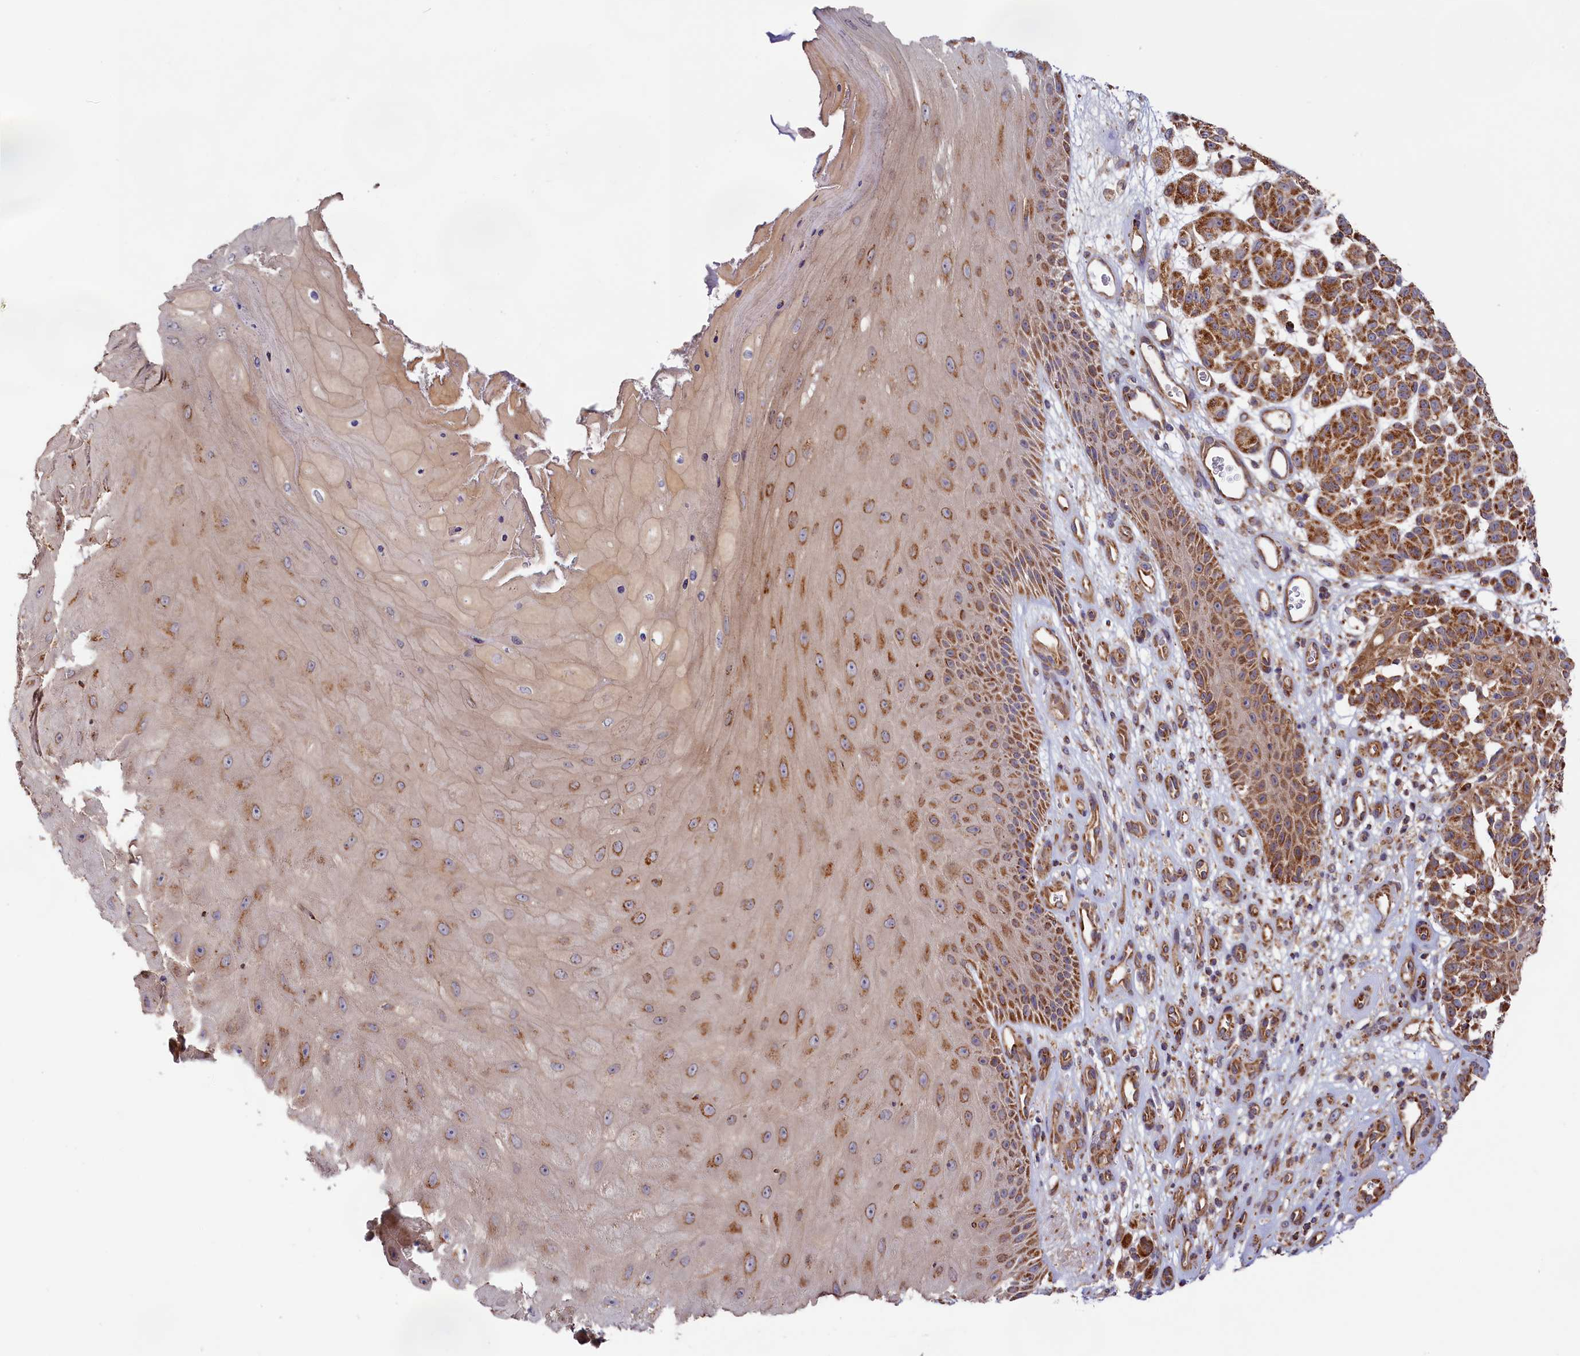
{"staining": {"intensity": "strong", "quantity": ">75%", "location": "cytoplasmic/membranous"}, "tissue": "melanoma", "cell_type": "Tumor cells", "image_type": "cancer", "snomed": [{"axis": "morphology", "description": "Malignant melanoma, NOS"}, {"axis": "topography", "description": "Skin"}], "caption": "IHC (DAB) staining of human malignant melanoma displays strong cytoplasmic/membranous protein staining in approximately >75% of tumor cells.", "gene": "MACROD1", "patient": {"sex": "male", "age": 49}}